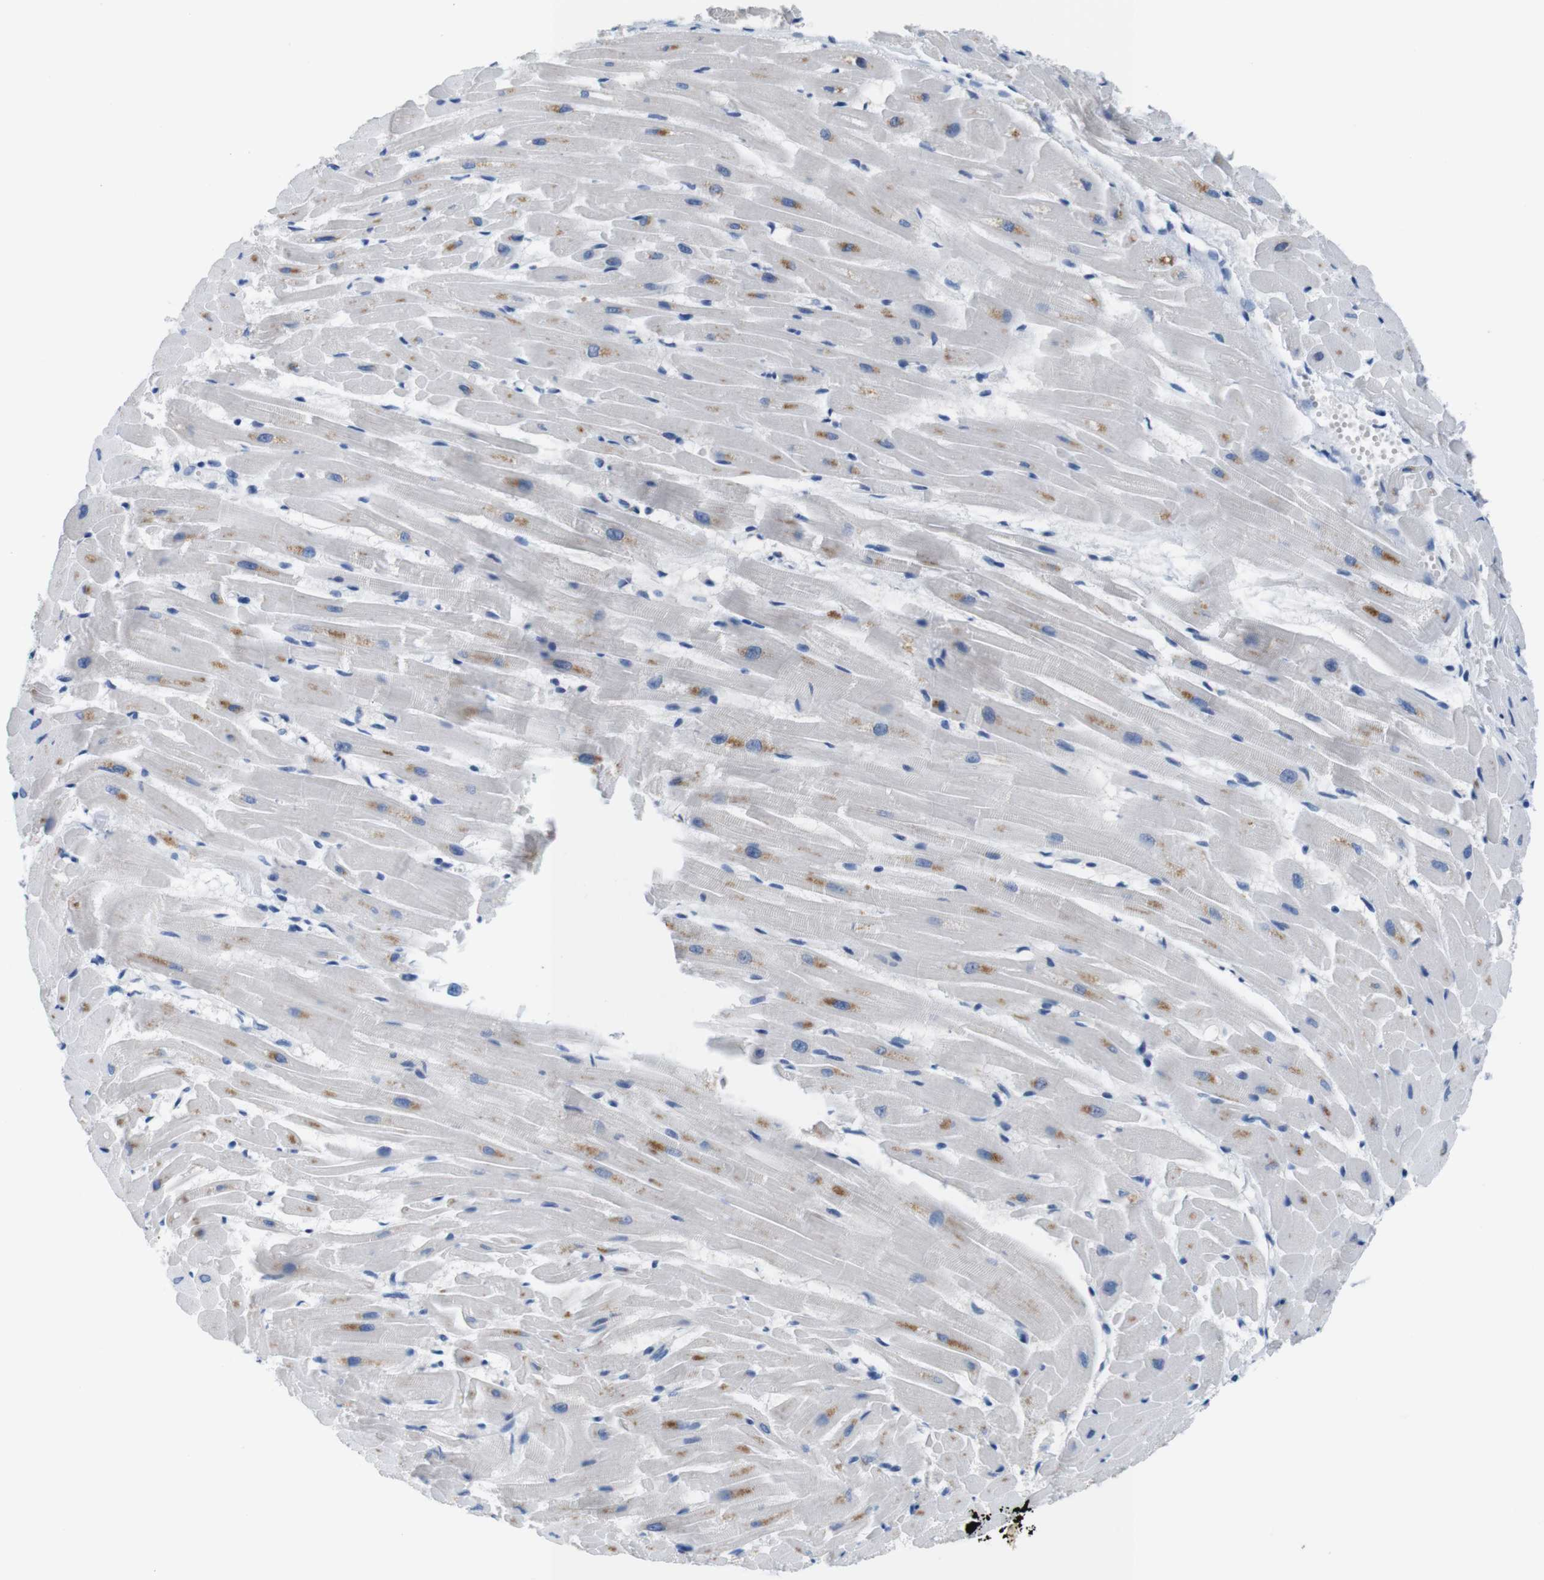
{"staining": {"intensity": "negative", "quantity": "none", "location": "none"}, "tissue": "heart muscle", "cell_type": "Cardiomyocytes", "image_type": "normal", "snomed": [{"axis": "morphology", "description": "Normal tissue, NOS"}, {"axis": "topography", "description": "Heart"}], "caption": "Immunohistochemical staining of benign human heart muscle displays no significant expression in cardiomyocytes.", "gene": "GOLGA2", "patient": {"sex": "female", "age": 19}}